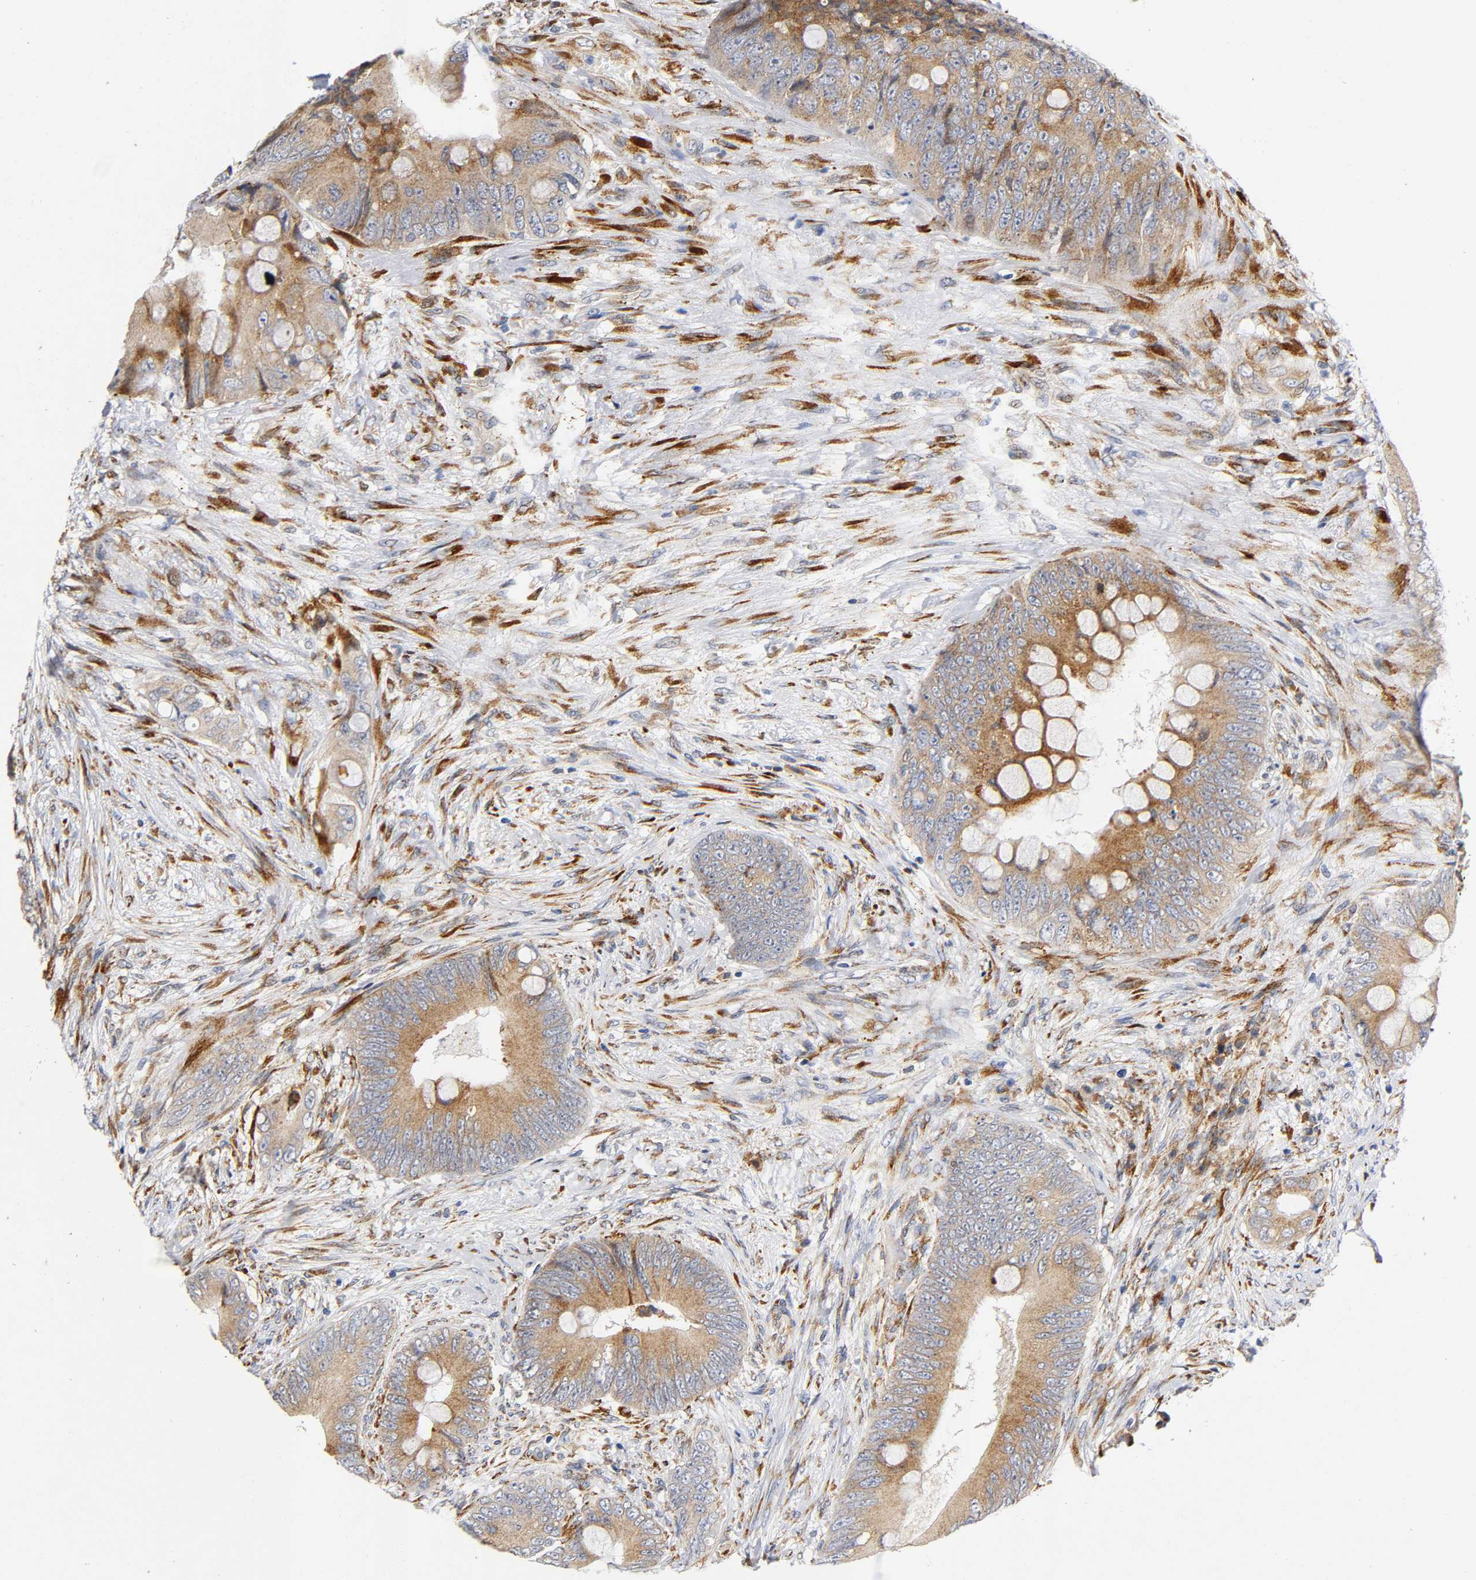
{"staining": {"intensity": "moderate", "quantity": ">75%", "location": "cytoplasmic/membranous"}, "tissue": "colorectal cancer", "cell_type": "Tumor cells", "image_type": "cancer", "snomed": [{"axis": "morphology", "description": "Adenocarcinoma, NOS"}, {"axis": "topography", "description": "Rectum"}], "caption": "Adenocarcinoma (colorectal) was stained to show a protein in brown. There is medium levels of moderate cytoplasmic/membranous expression in approximately >75% of tumor cells.", "gene": "SOS2", "patient": {"sex": "female", "age": 77}}